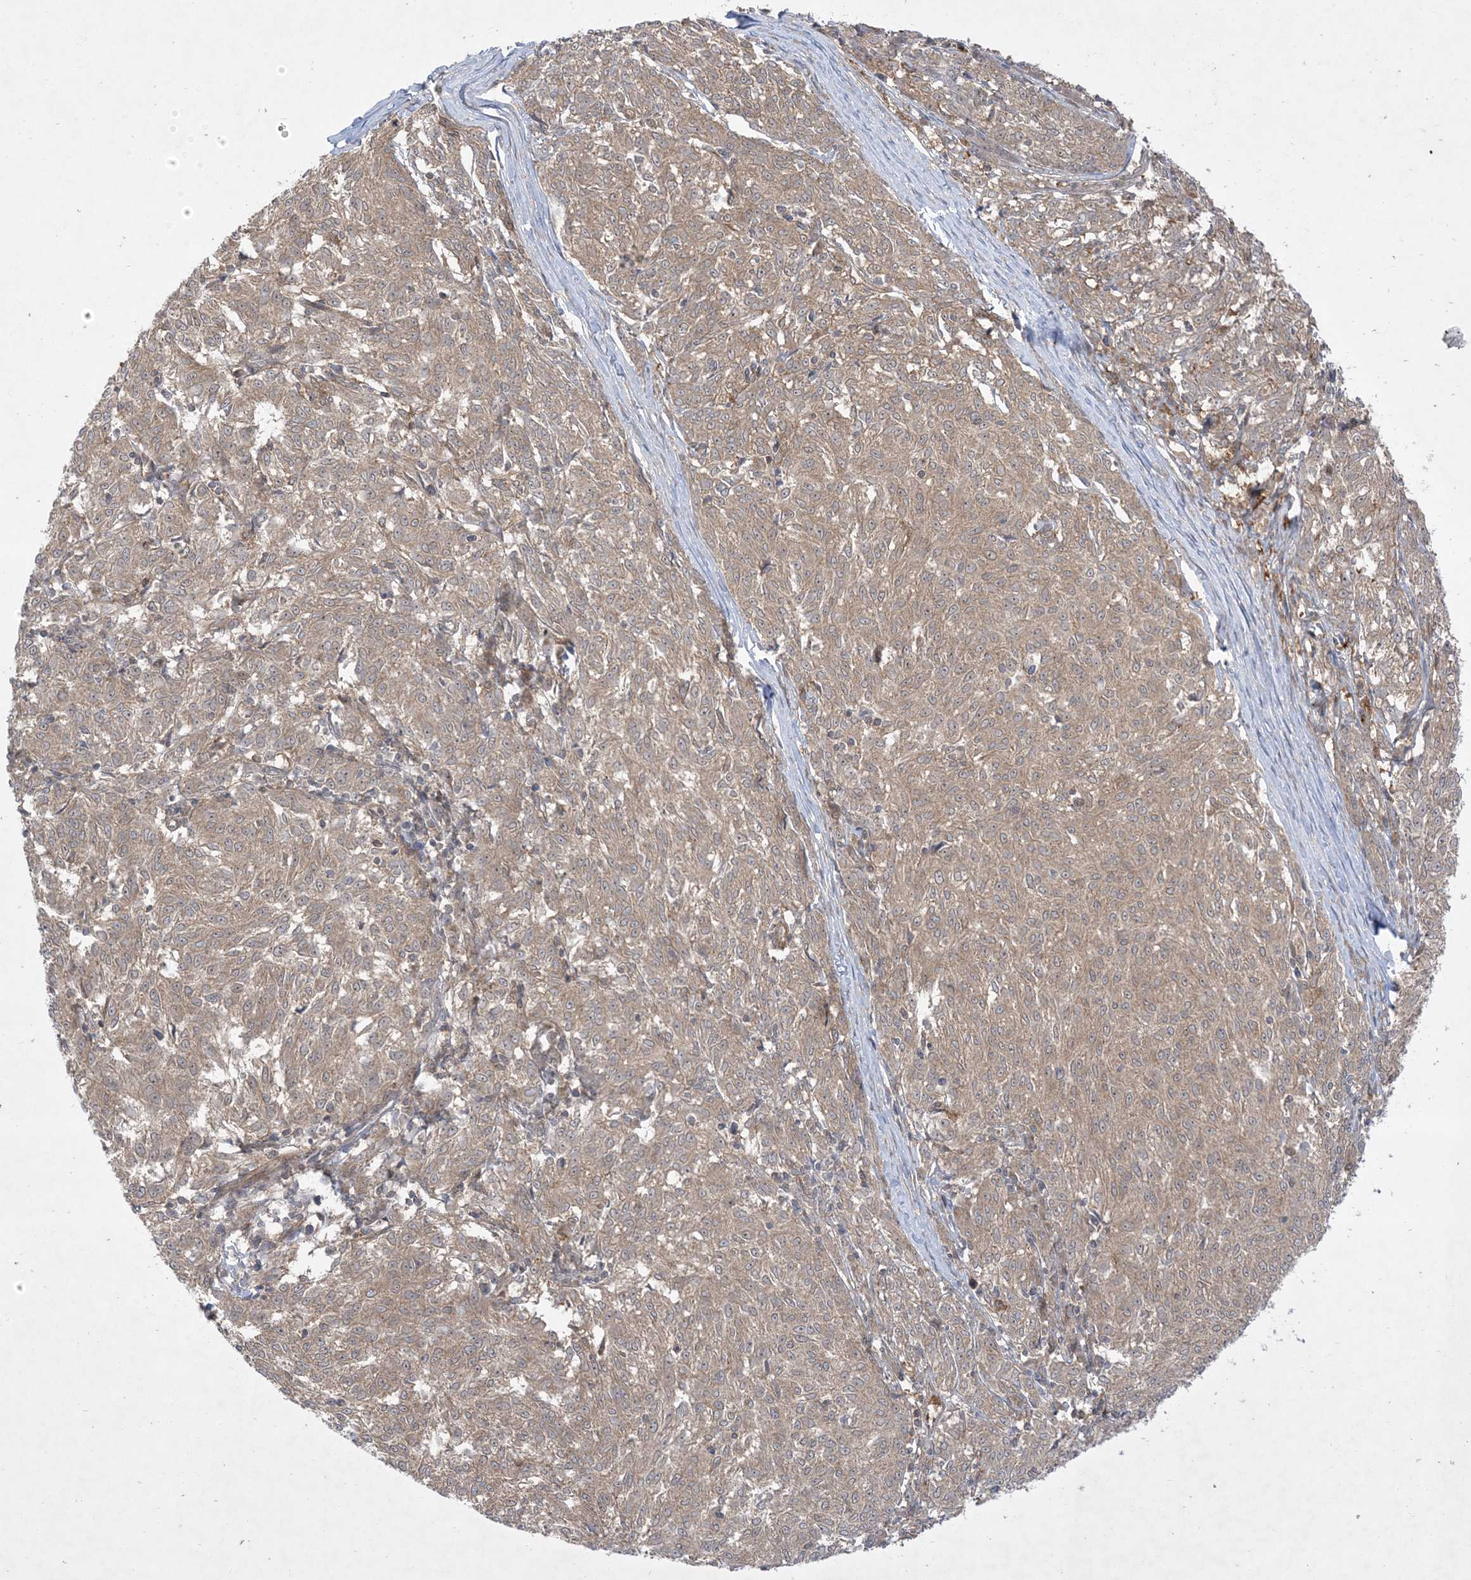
{"staining": {"intensity": "weak", "quantity": "25%-75%", "location": "cytoplasmic/membranous"}, "tissue": "melanoma", "cell_type": "Tumor cells", "image_type": "cancer", "snomed": [{"axis": "morphology", "description": "Malignant melanoma, NOS"}, {"axis": "topography", "description": "Skin"}], "caption": "Approximately 25%-75% of tumor cells in human melanoma show weak cytoplasmic/membranous protein positivity as visualized by brown immunohistochemical staining.", "gene": "SOGA3", "patient": {"sex": "female", "age": 72}}